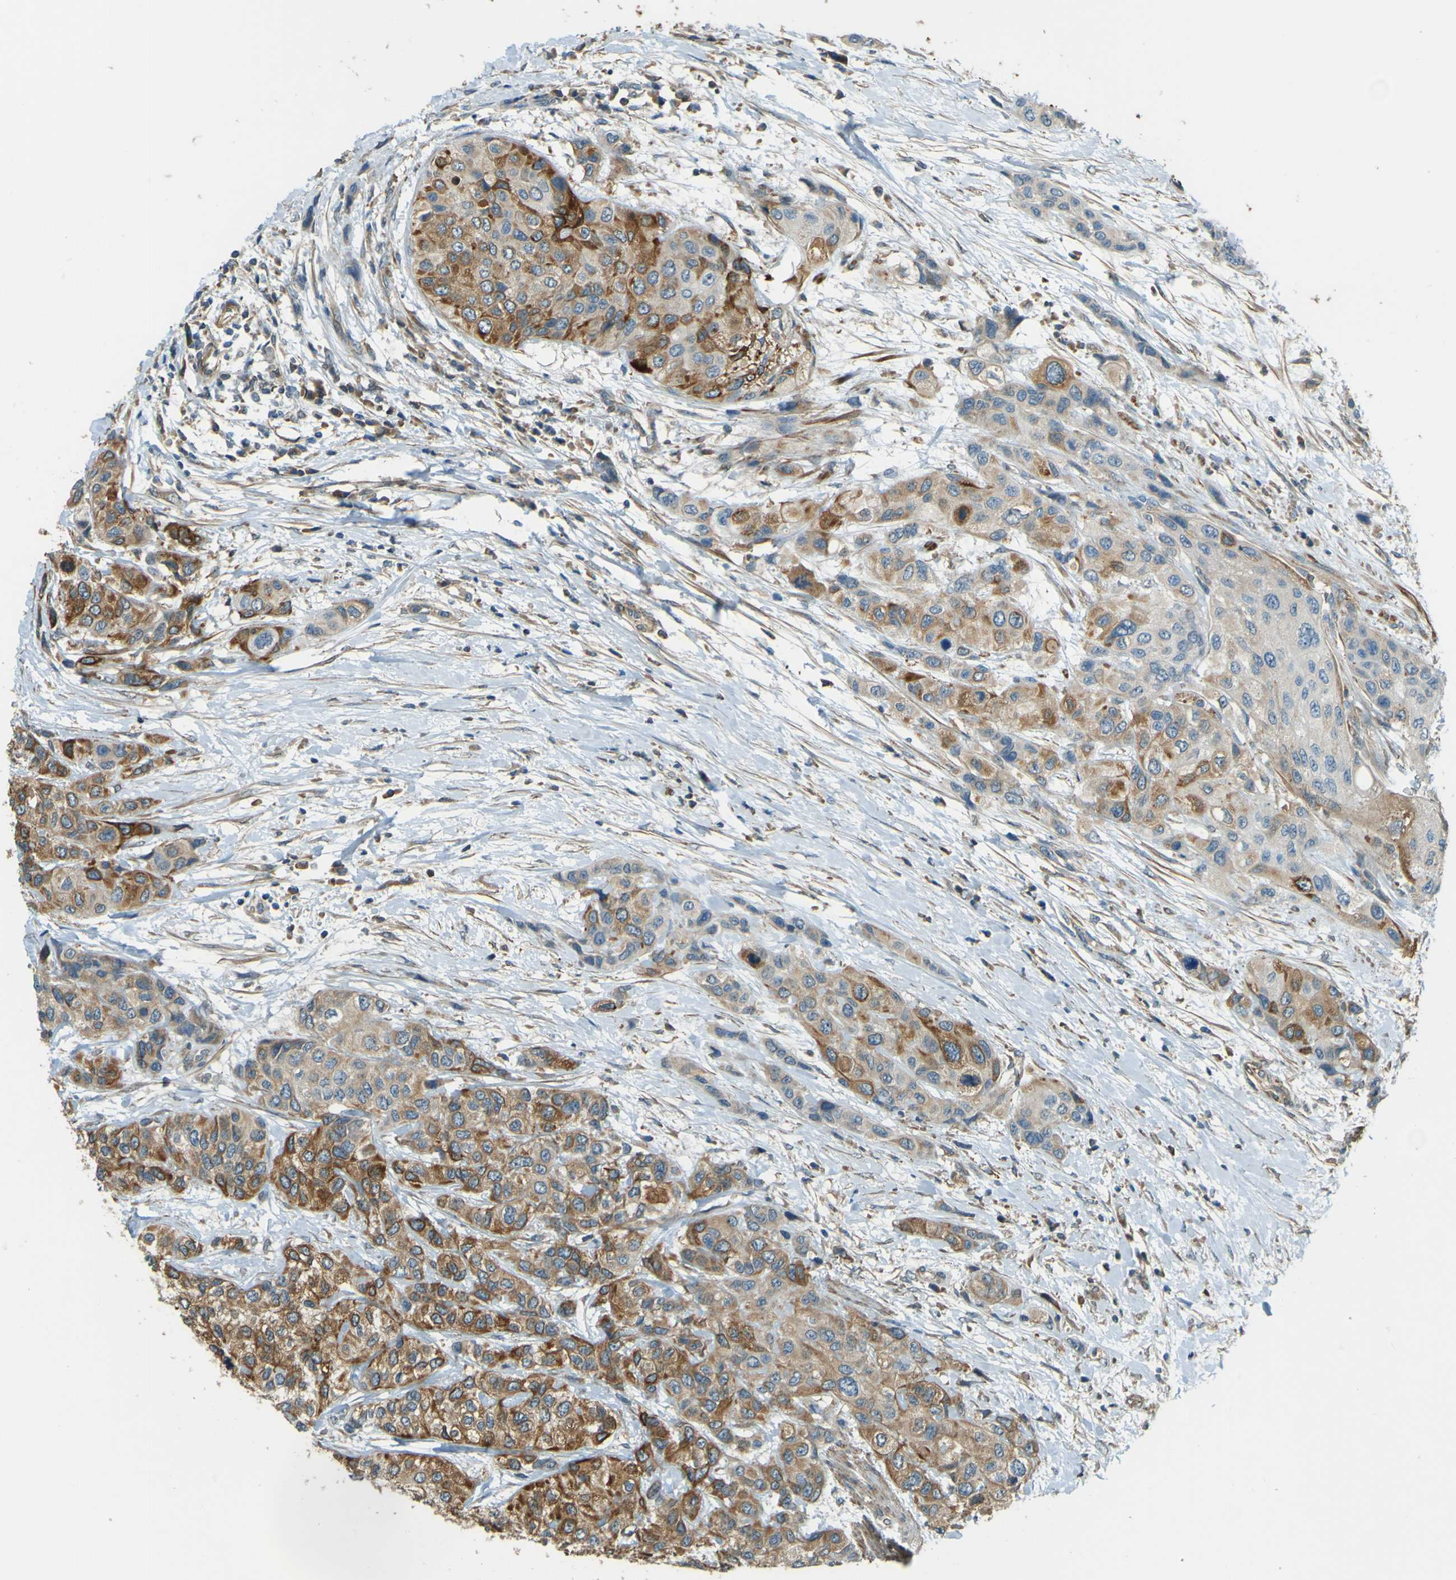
{"staining": {"intensity": "moderate", "quantity": ">75%", "location": "cytoplasmic/membranous"}, "tissue": "urothelial cancer", "cell_type": "Tumor cells", "image_type": "cancer", "snomed": [{"axis": "morphology", "description": "Urothelial carcinoma, High grade"}, {"axis": "topography", "description": "Urinary bladder"}], "caption": "A photomicrograph of human urothelial carcinoma (high-grade) stained for a protein shows moderate cytoplasmic/membranous brown staining in tumor cells.", "gene": "LPCAT1", "patient": {"sex": "female", "age": 56}}